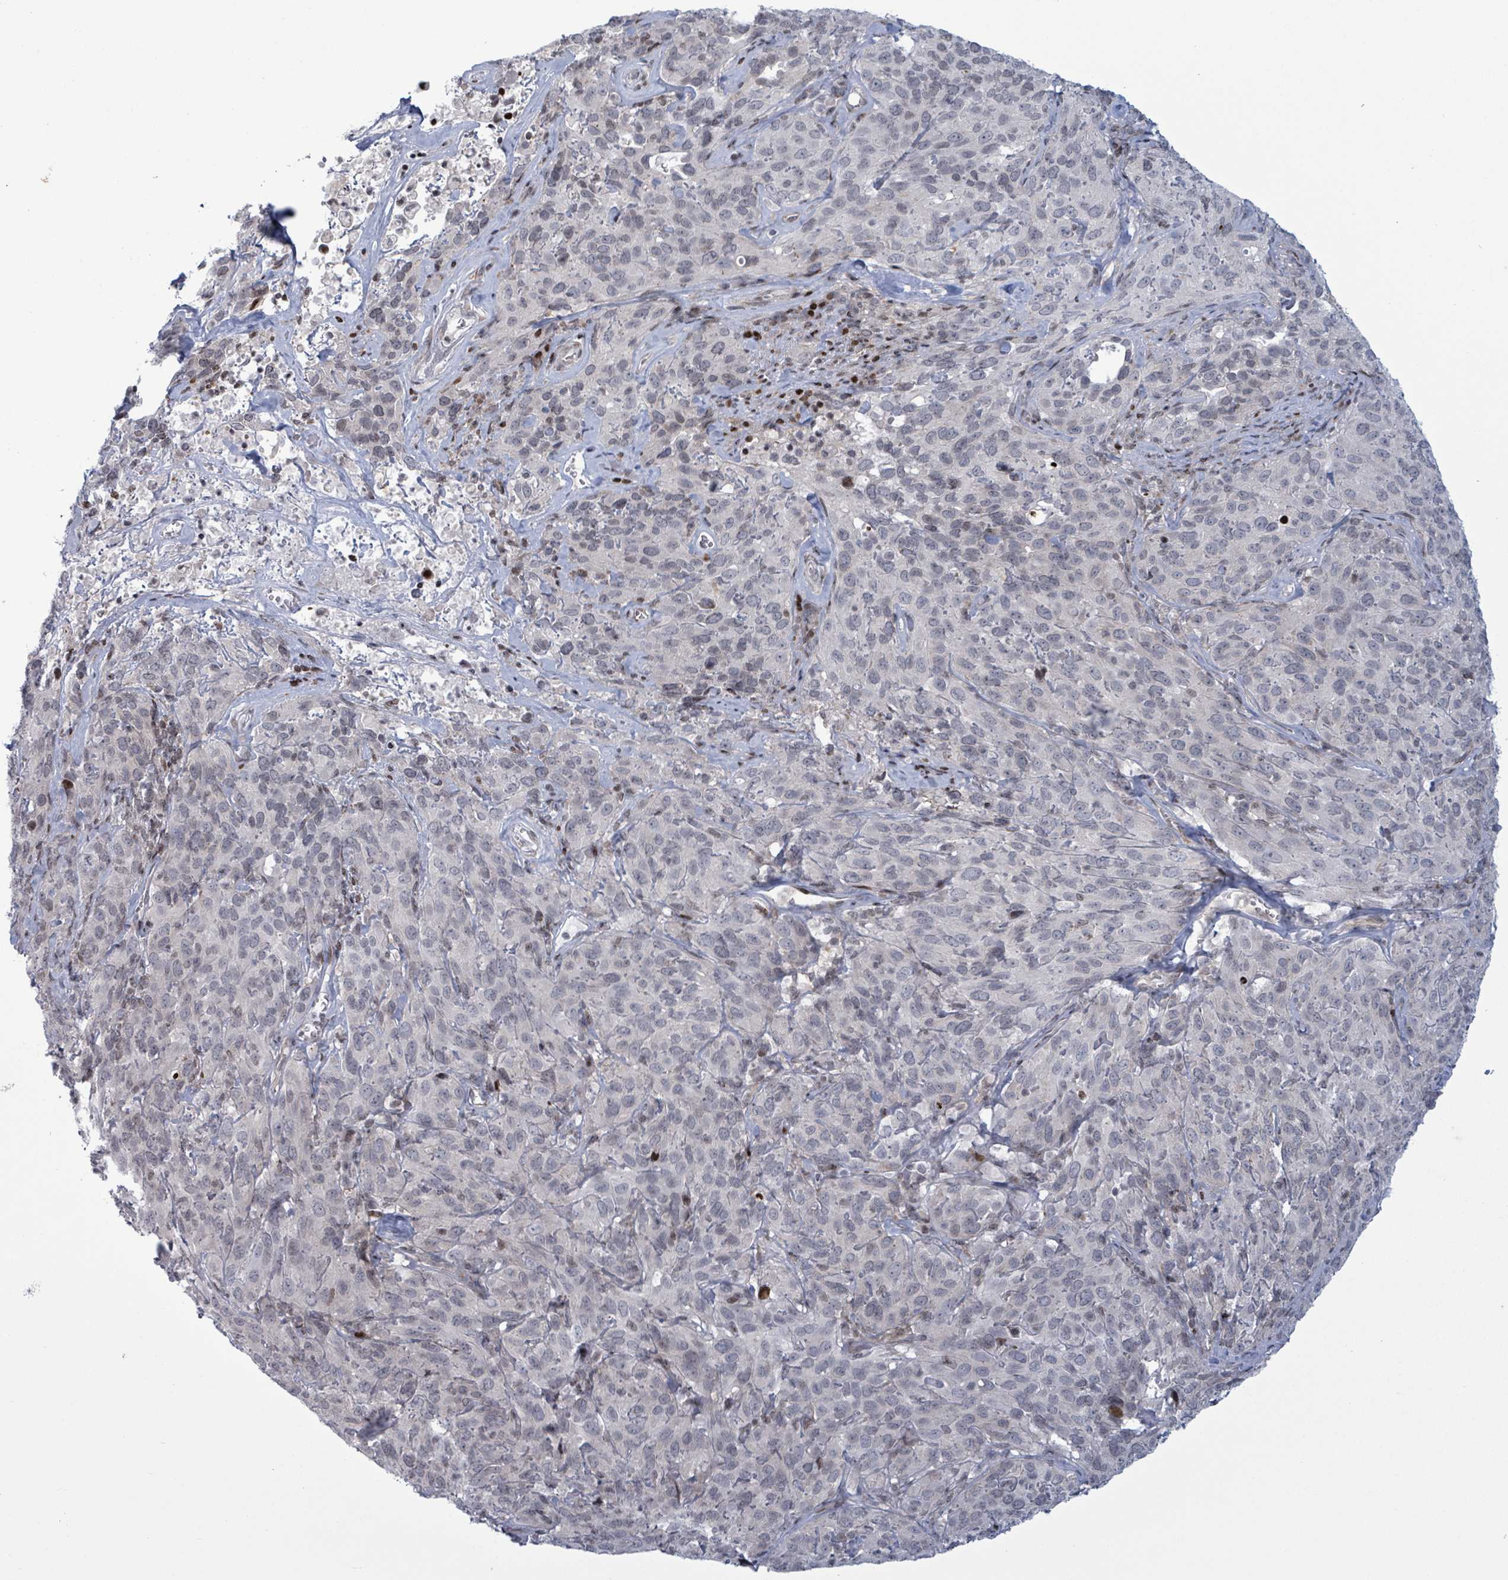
{"staining": {"intensity": "negative", "quantity": "none", "location": "none"}, "tissue": "cervical cancer", "cell_type": "Tumor cells", "image_type": "cancer", "snomed": [{"axis": "morphology", "description": "Squamous cell carcinoma, NOS"}, {"axis": "topography", "description": "Cervix"}], "caption": "Immunohistochemistry (IHC) histopathology image of cervical cancer (squamous cell carcinoma) stained for a protein (brown), which exhibits no expression in tumor cells.", "gene": "FNDC4", "patient": {"sex": "female", "age": 51}}